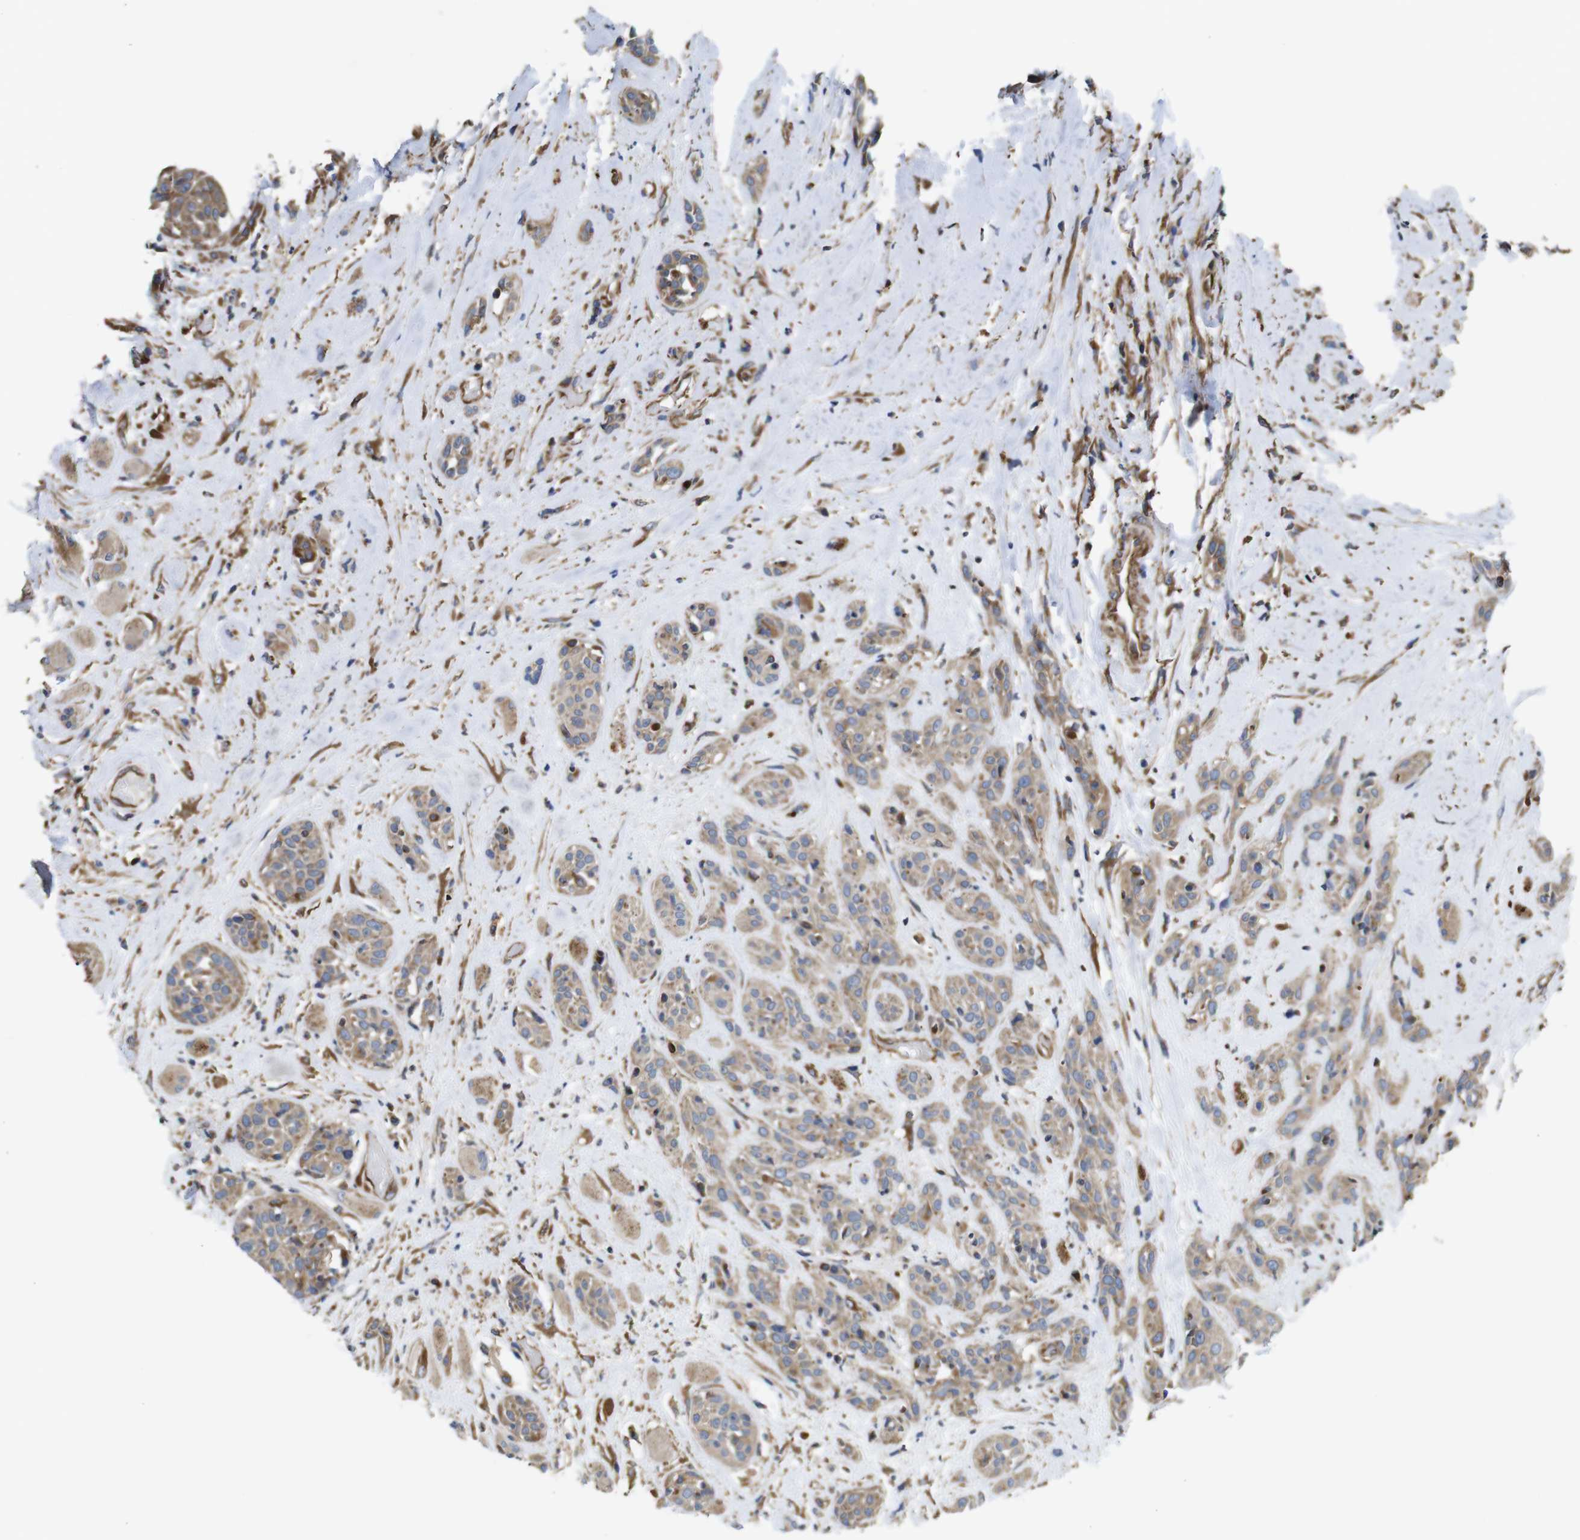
{"staining": {"intensity": "weak", "quantity": ">75%", "location": "cytoplasmic/membranous"}, "tissue": "head and neck cancer", "cell_type": "Tumor cells", "image_type": "cancer", "snomed": [{"axis": "morphology", "description": "Squamous cell carcinoma, NOS"}, {"axis": "topography", "description": "Head-Neck"}], "caption": "Squamous cell carcinoma (head and neck) stained for a protein (brown) displays weak cytoplasmic/membranous positive expression in approximately >75% of tumor cells.", "gene": "POMK", "patient": {"sex": "male", "age": 62}}